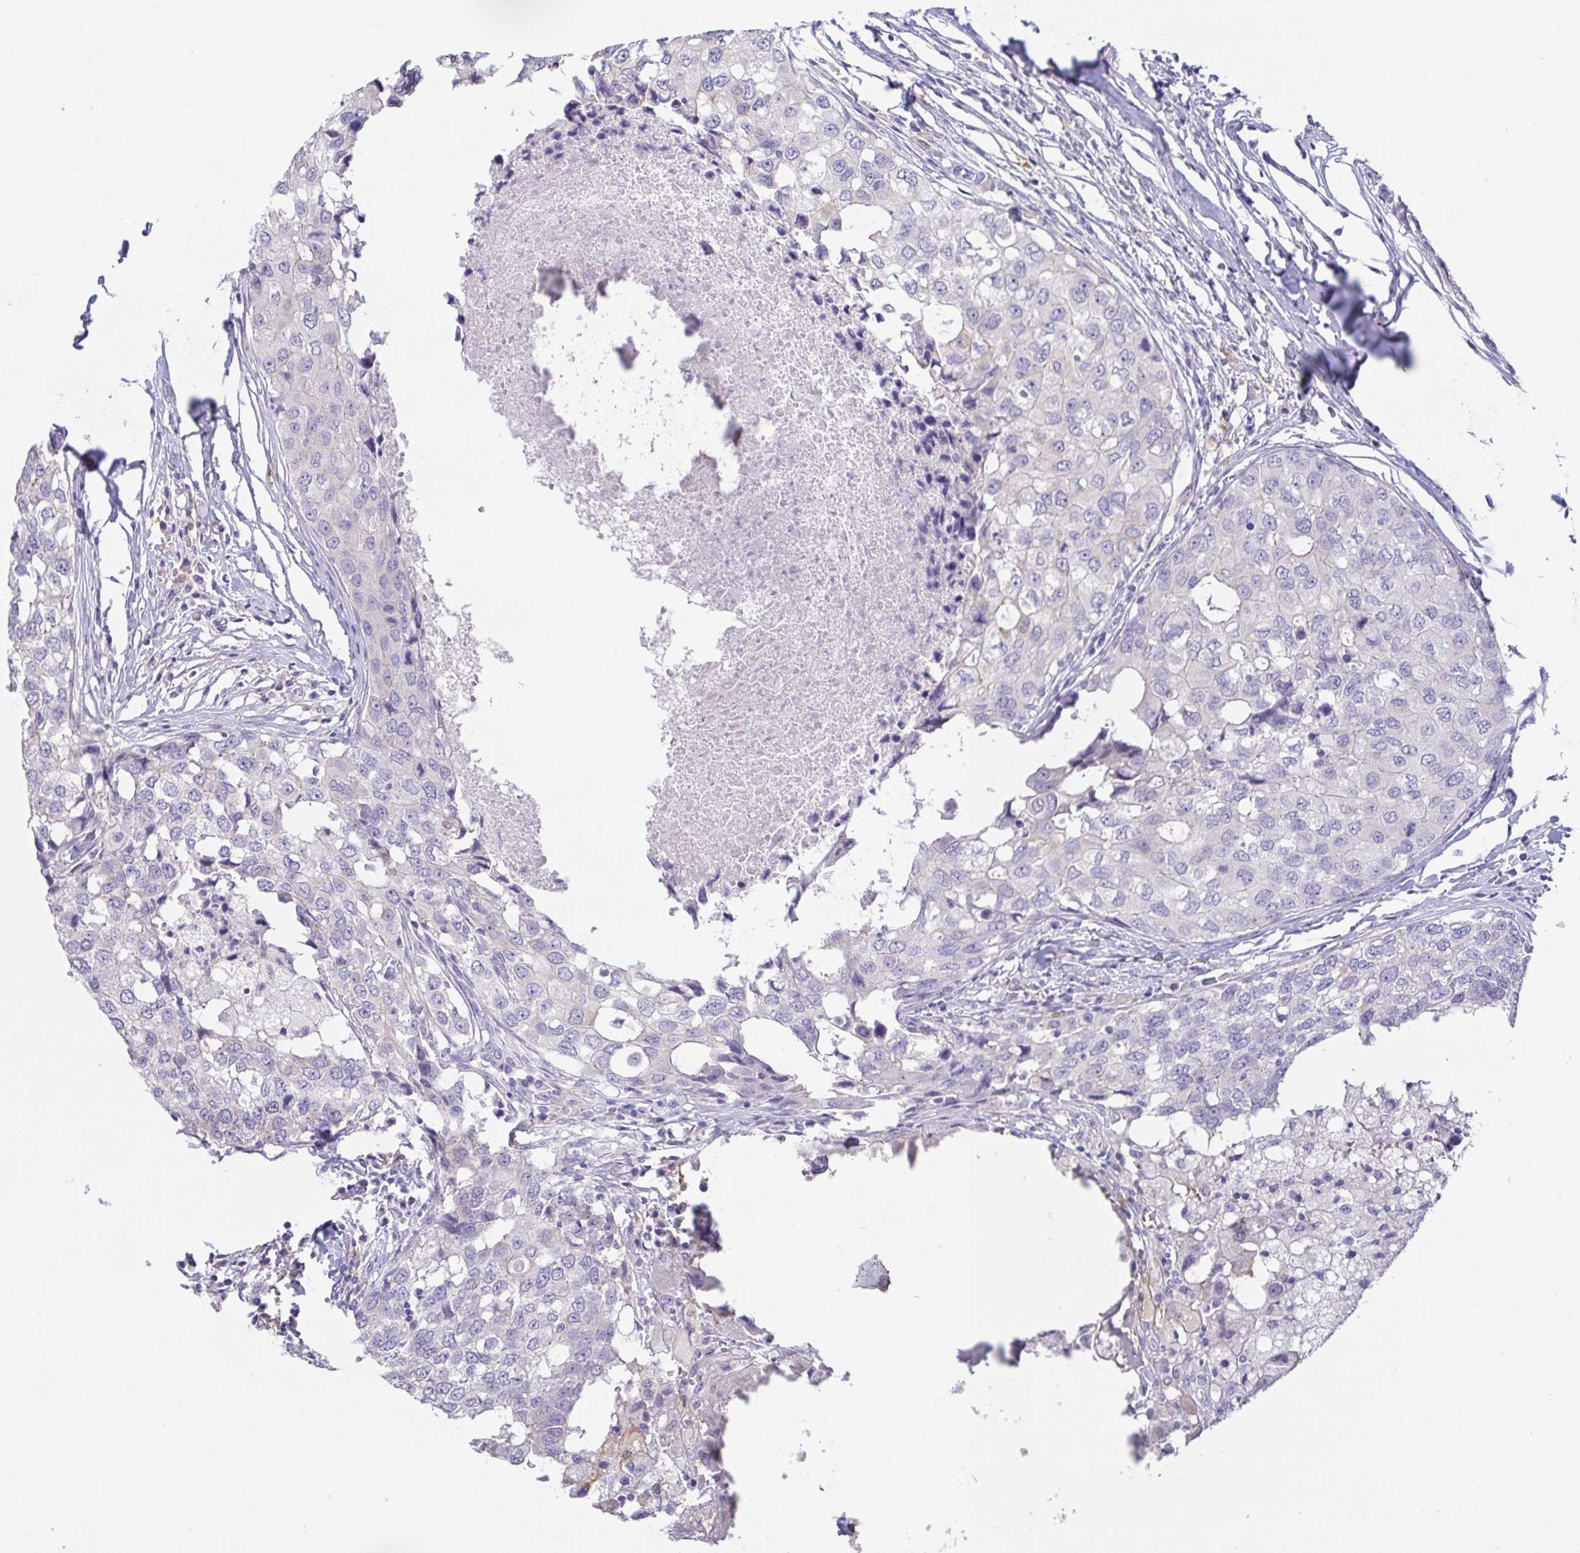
{"staining": {"intensity": "negative", "quantity": "none", "location": "none"}, "tissue": "breast cancer", "cell_type": "Tumor cells", "image_type": "cancer", "snomed": [{"axis": "morphology", "description": "Duct carcinoma"}, {"axis": "topography", "description": "Breast"}], "caption": "DAB (3,3'-diaminobenzidine) immunohistochemical staining of breast intraductal carcinoma exhibits no significant positivity in tumor cells.", "gene": "FABP3", "patient": {"sex": "female", "age": 27}}